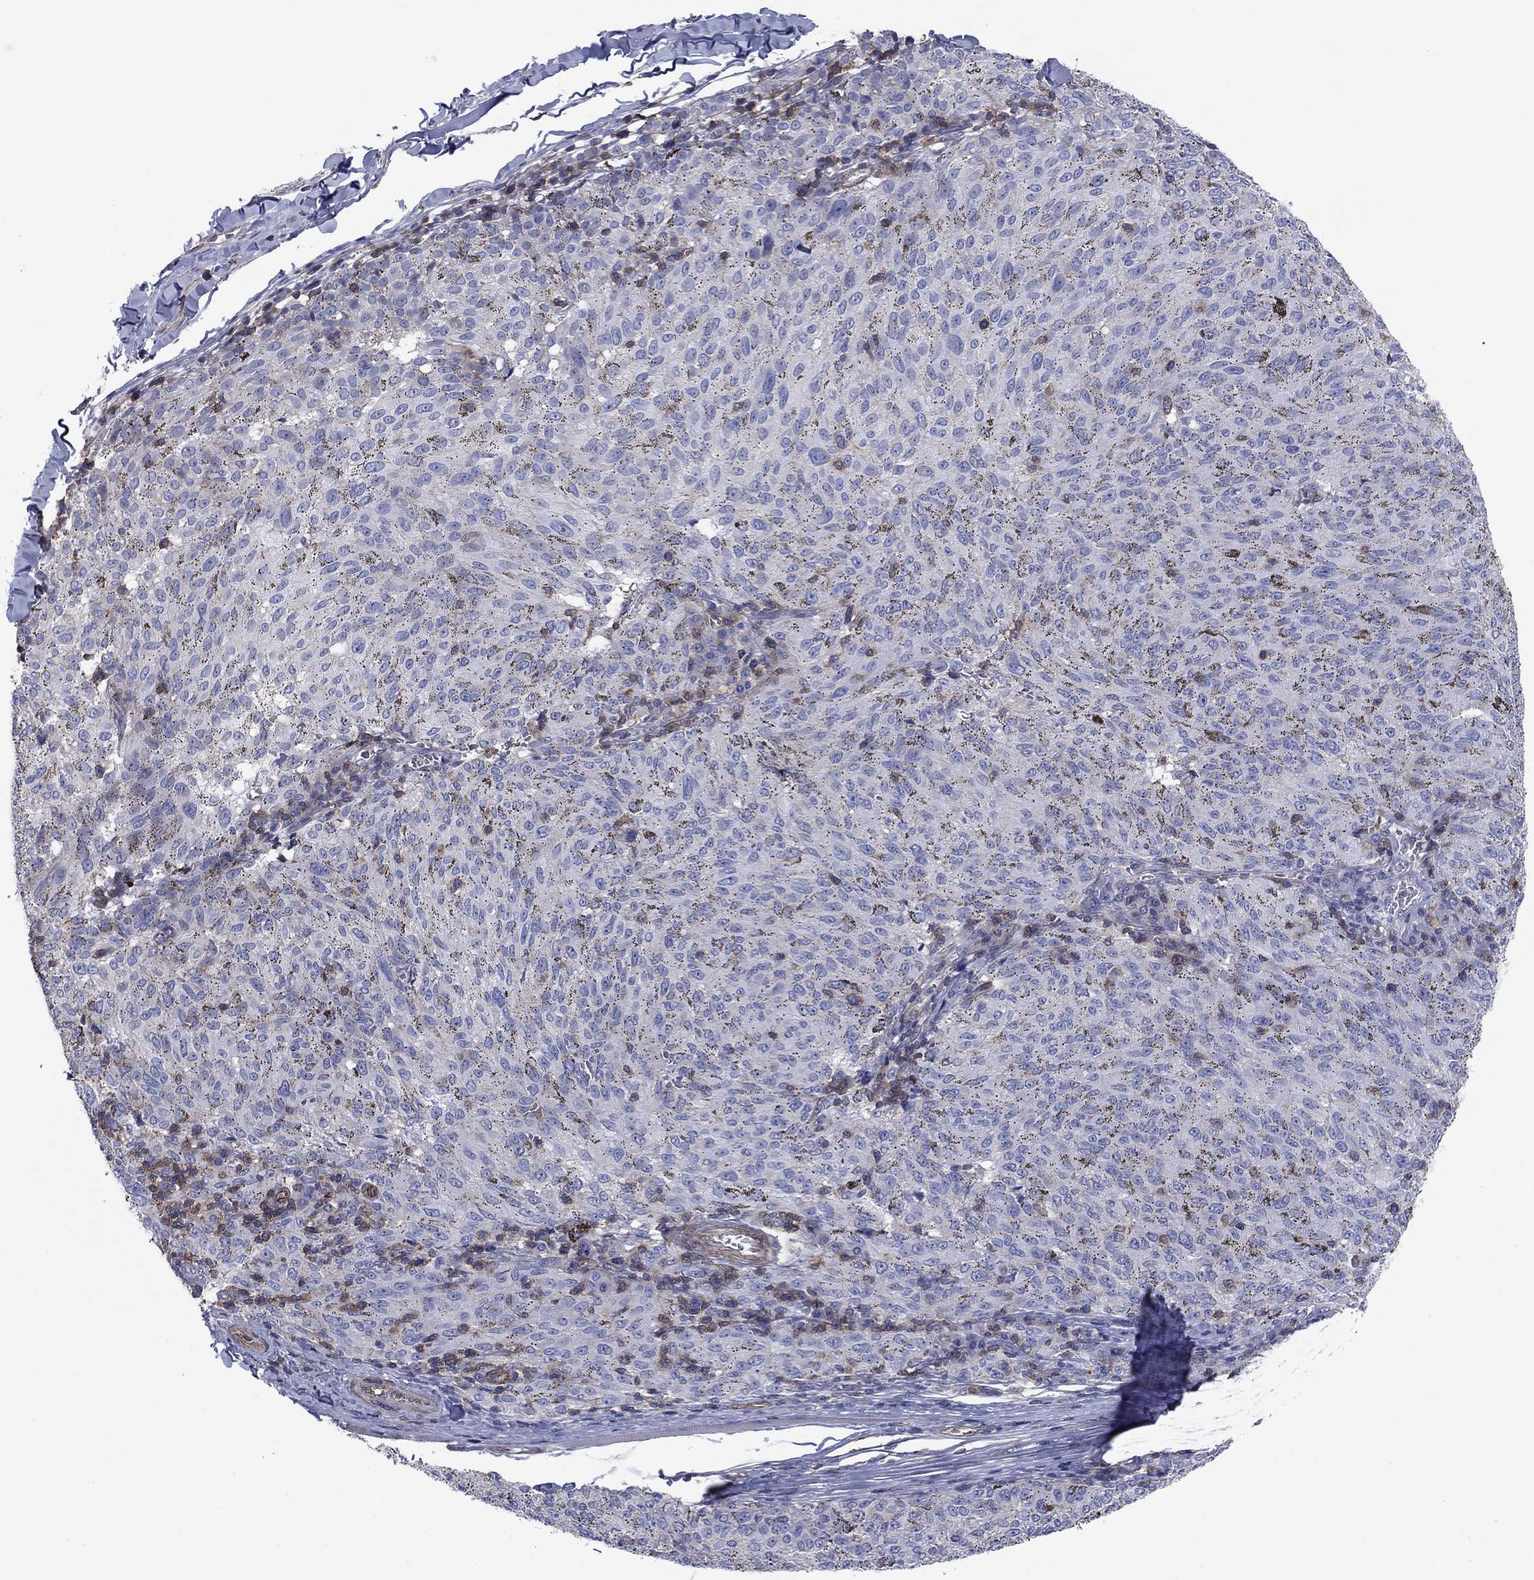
{"staining": {"intensity": "negative", "quantity": "none", "location": "none"}, "tissue": "melanoma", "cell_type": "Tumor cells", "image_type": "cancer", "snomed": [{"axis": "morphology", "description": "Malignant melanoma, NOS"}, {"axis": "topography", "description": "Skin"}], "caption": "The photomicrograph exhibits no staining of tumor cells in malignant melanoma.", "gene": "PSD4", "patient": {"sex": "female", "age": 72}}